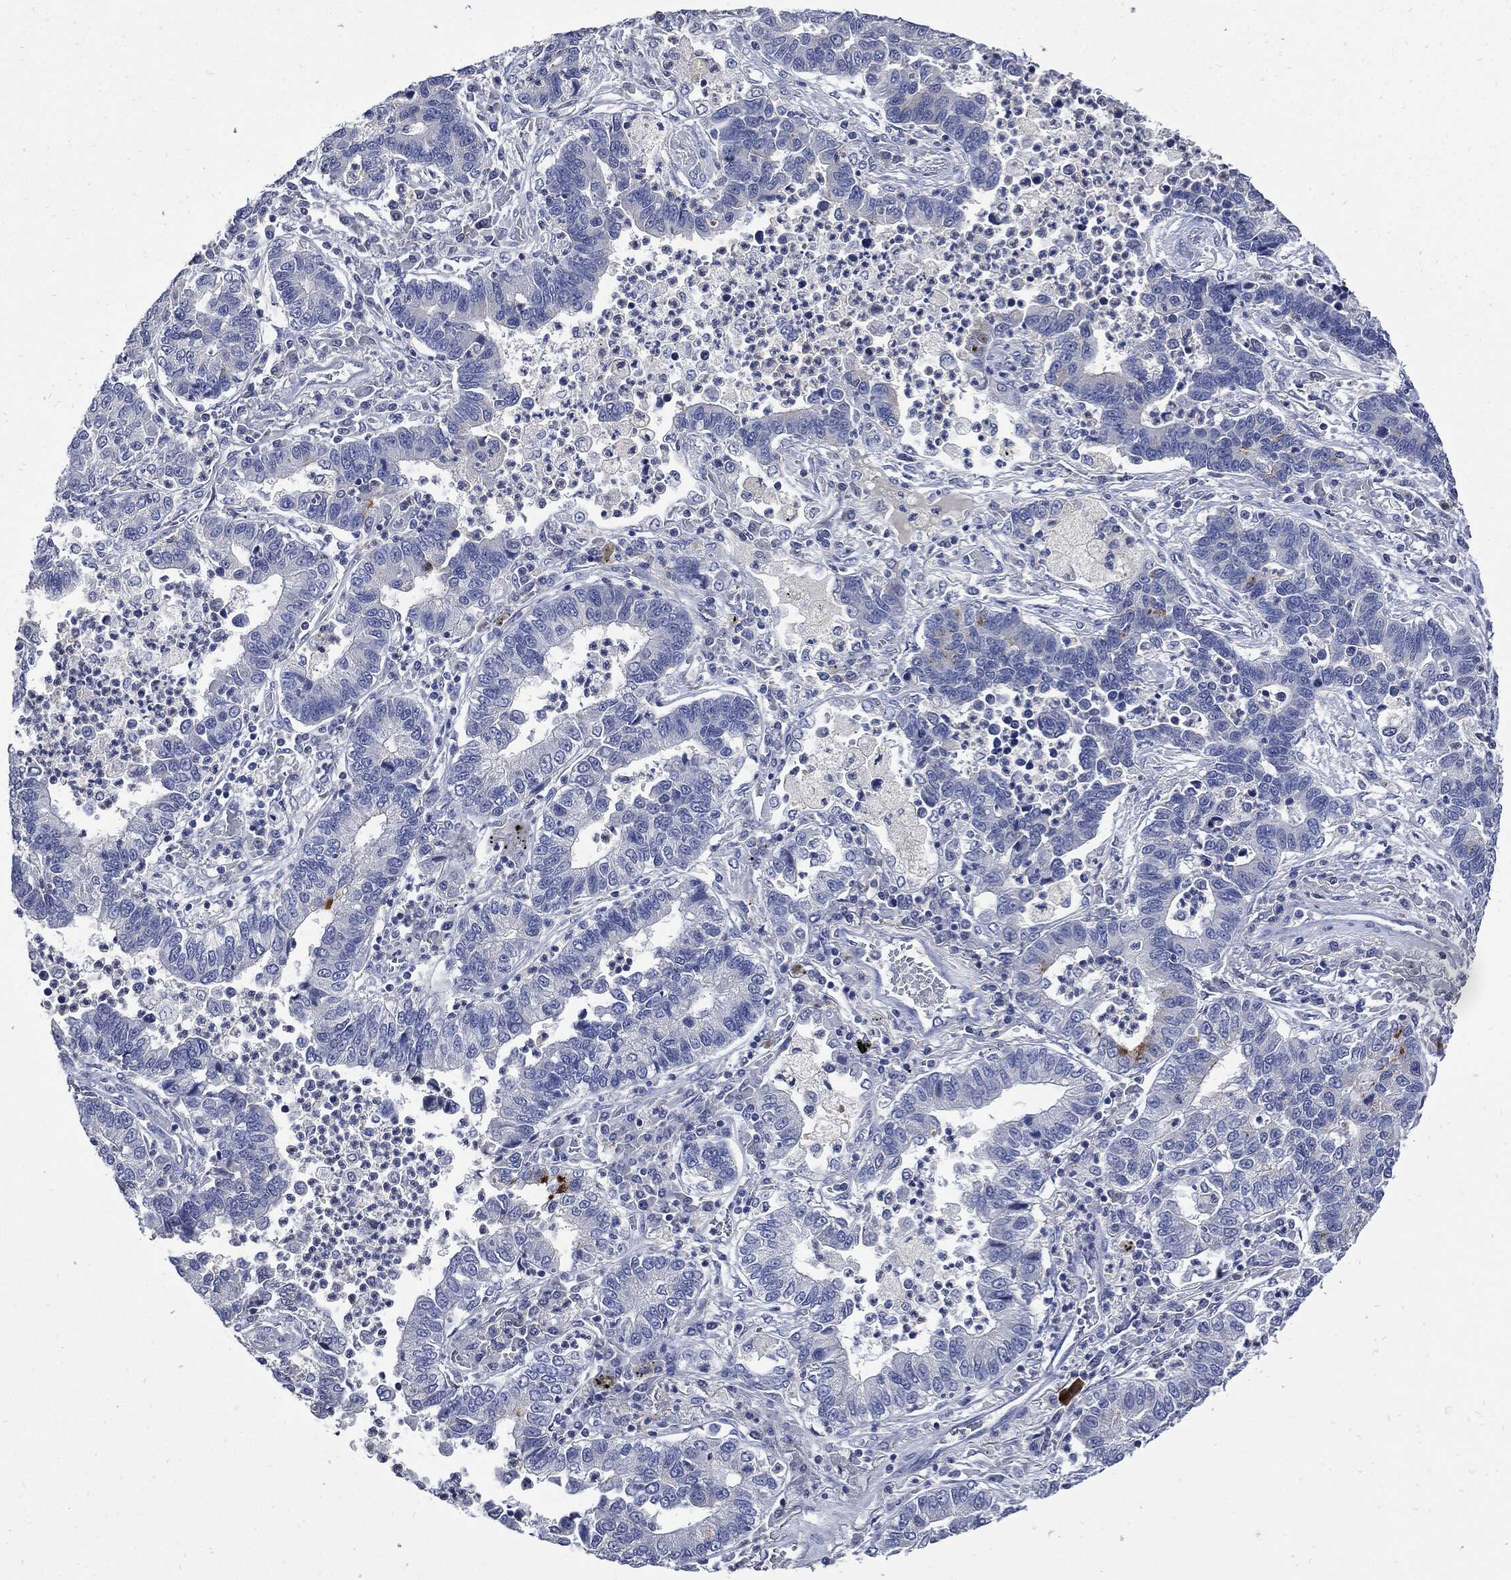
{"staining": {"intensity": "negative", "quantity": "none", "location": "none"}, "tissue": "lung cancer", "cell_type": "Tumor cells", "image_type": "cancer", "snomed": [{"axis": "morphology", "description": "Adenocarcinoma, NOS"}, {"axis": "topography", "description": "Lung"}], "caption": "Lung adenocarcinoma stained for a protein using IHC shows no staining tumor cells.", "gene": "CPE", "patient": {"sex": "female", "age": 57}}